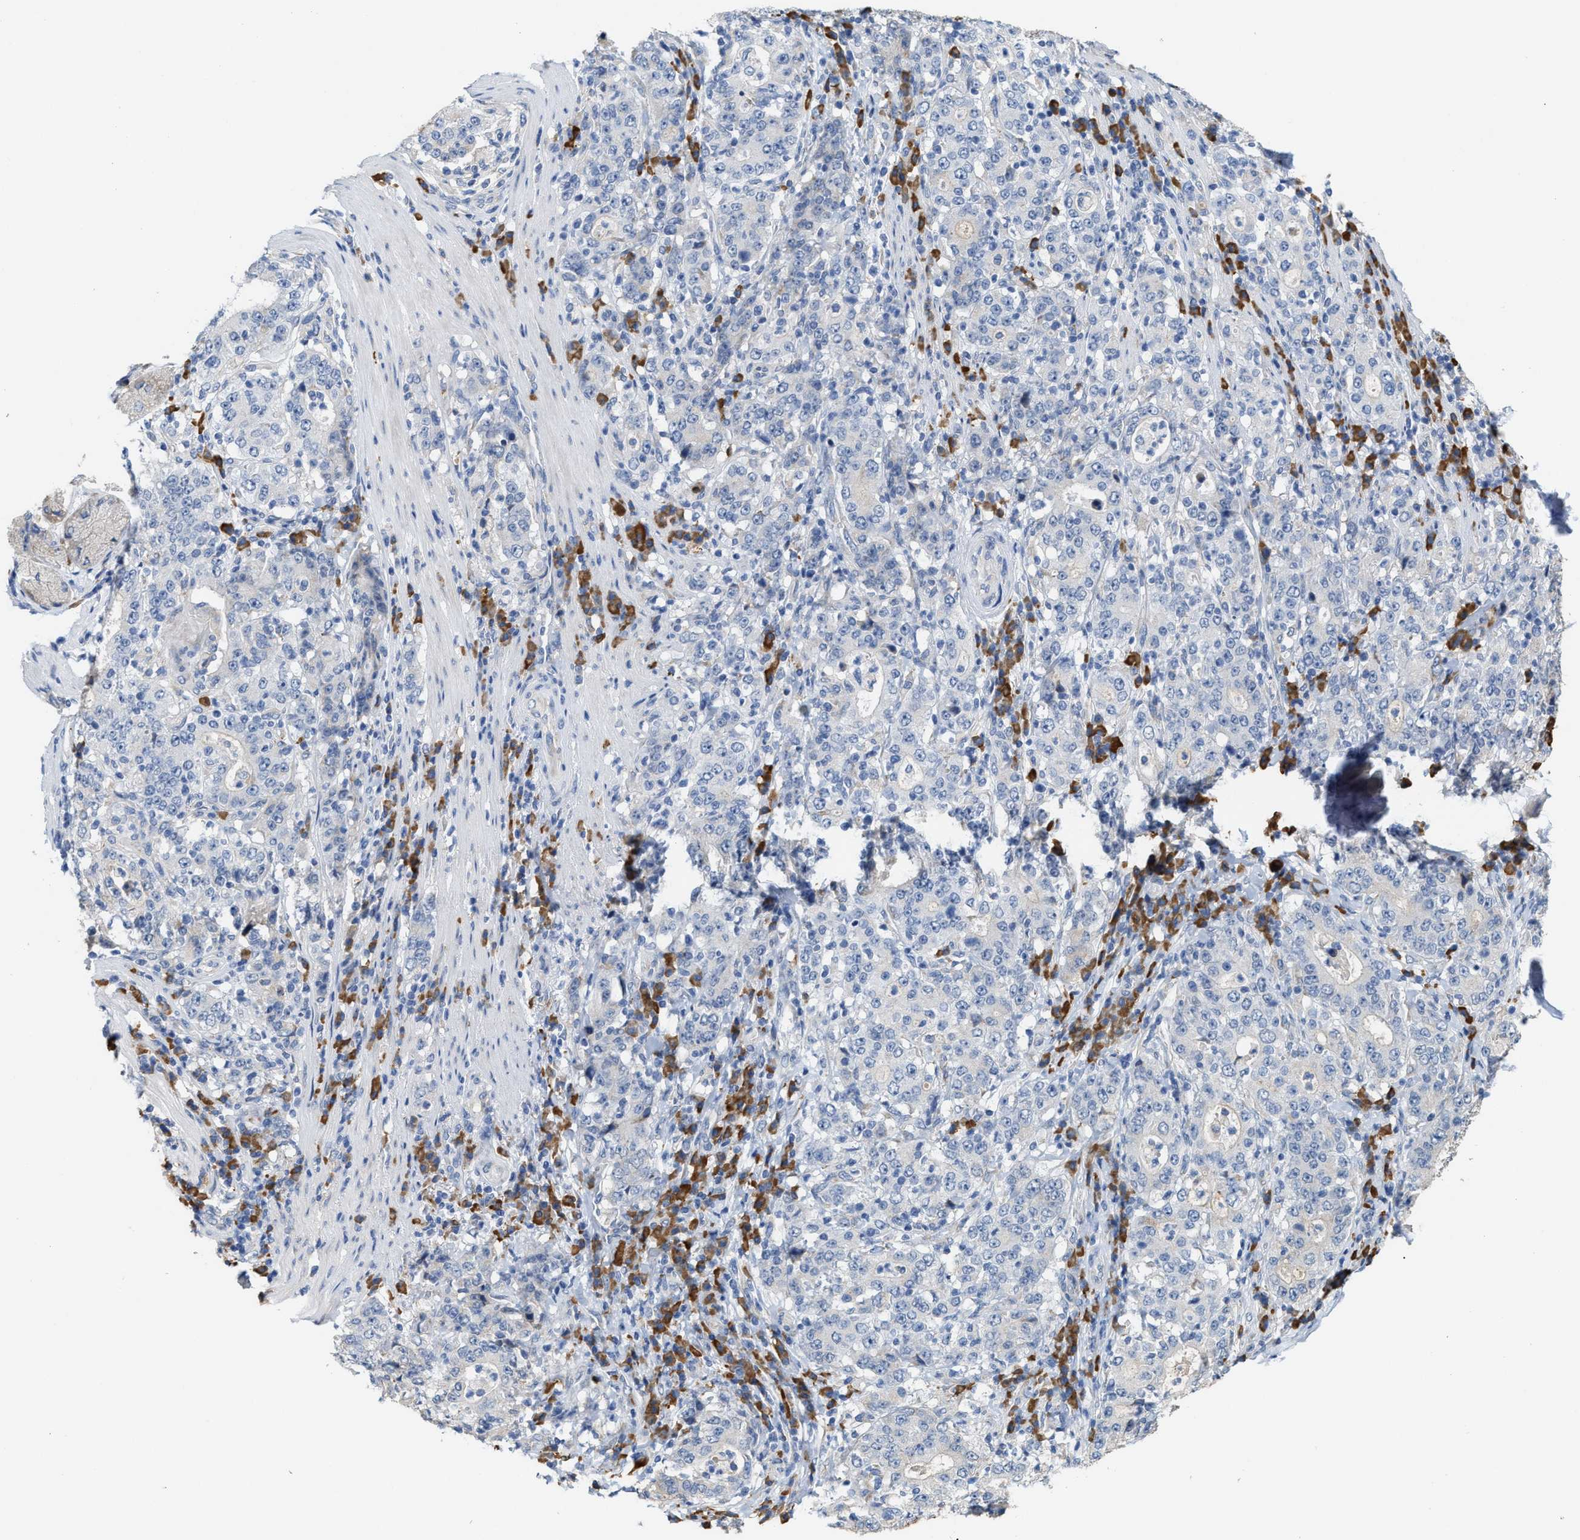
{"staining": {"intensity": "negative", "quantity": "none", "location": "none"}, "tissue": "stomach cancer", "cell_type": "Tumor cells", "image_type": "cancer", "snomed": [{"axis": "morphology", "description": "Normal tissue, NOS"}, {"axis": "morphology", "description": "Adenocarcinoma, NOS"}, {"axis": "topography", "description": "Stomach, upper"}, {"axis": "topography", "description": "Stomach"}], "caption": "IHC image of human stomach cancer (adenocarcinoma) stained for a protein (brown), which reveals no expression in tumor cells. The staining is performed using DAB brown chromogen with nuclei counter-stained in using hematoxylin.", "gene": "RYR2", "patient": {"sex": "male", "age": 59}}